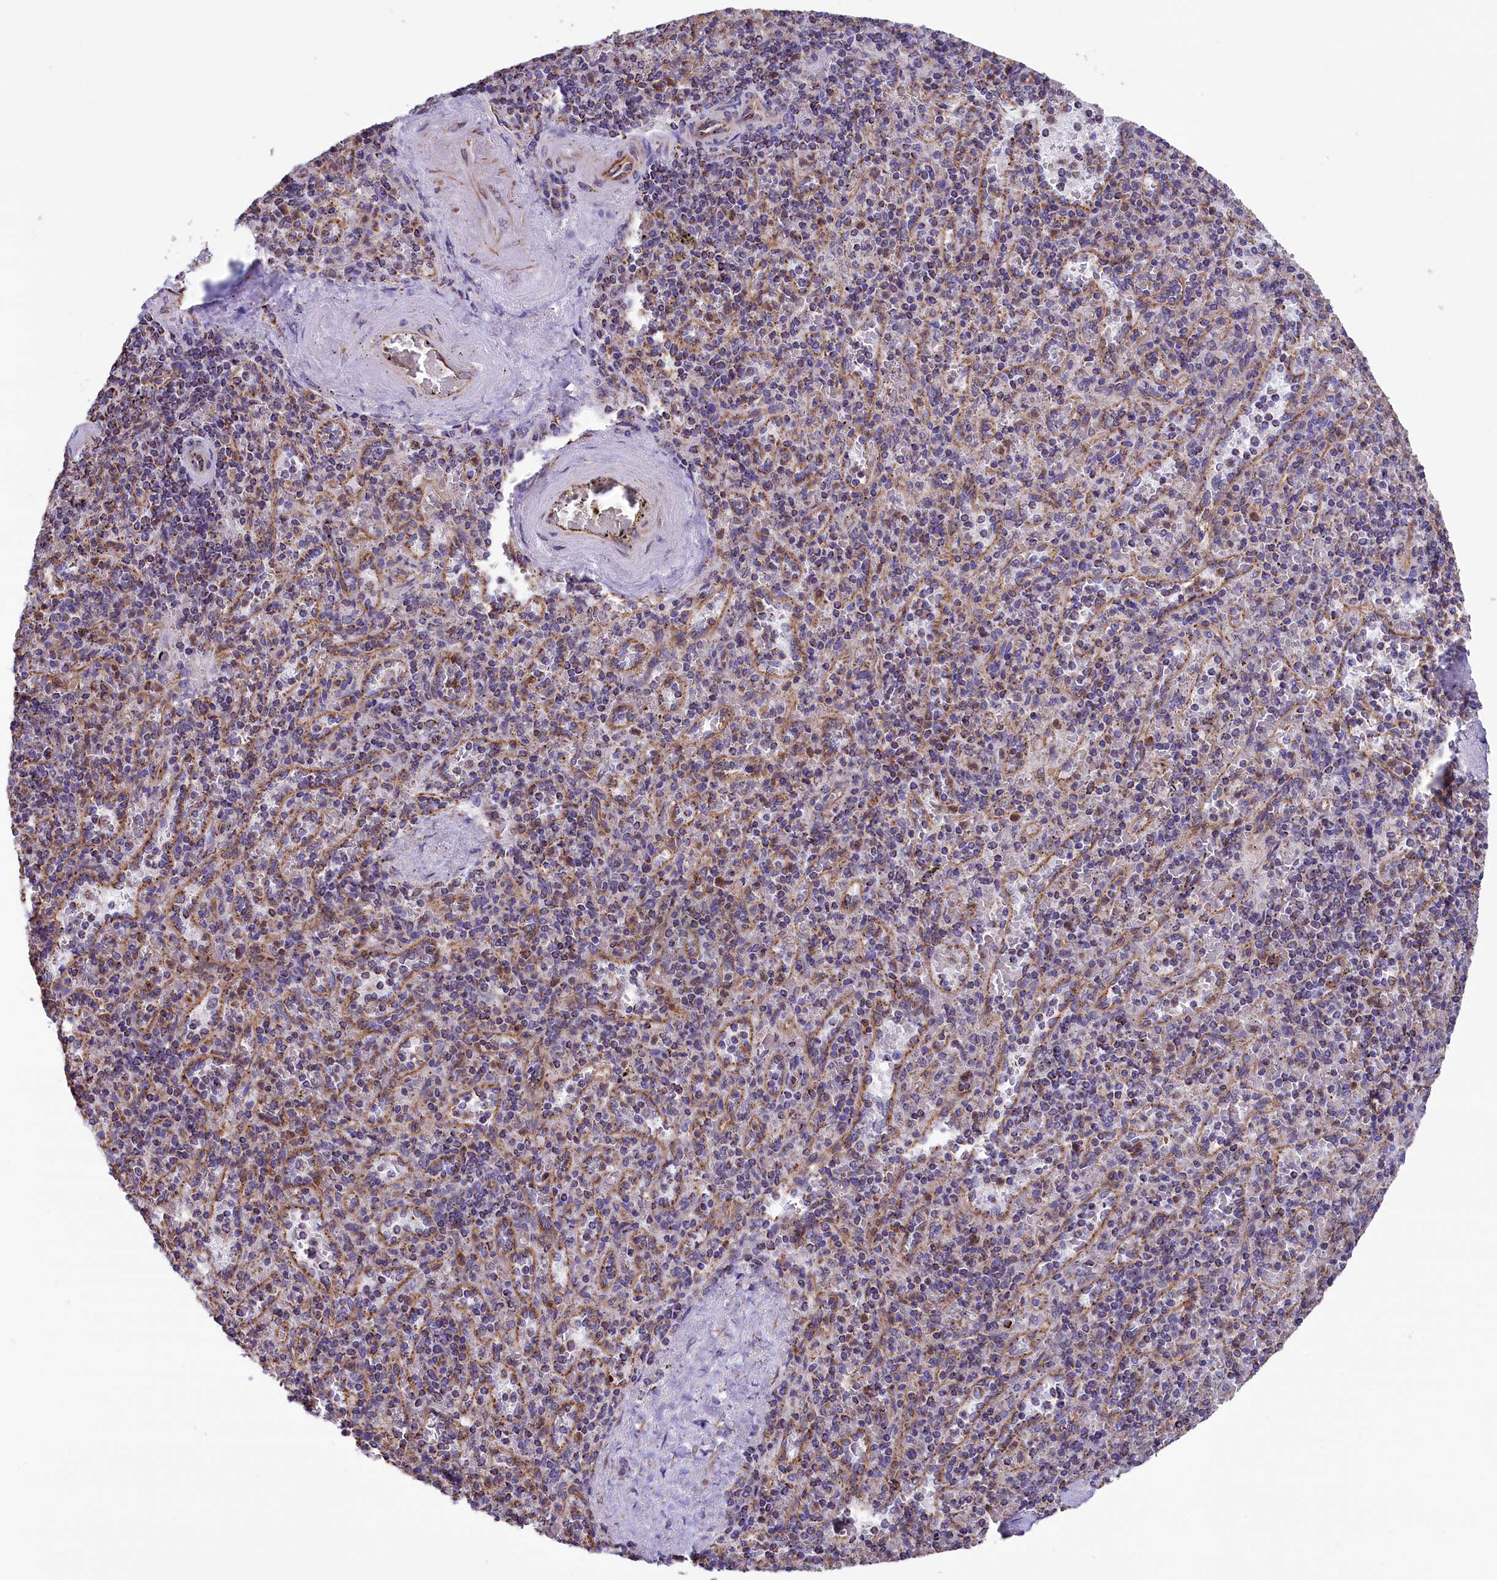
{"staining": {"intensity": "moderate", "quantity": "<25%", "location": "cytoplasmic/membranous"}, "tissue": "spleen", "cell_type": "Cells in red pulp", "image_type": "normal", "snomed": [{"axis": "morphology", "description": "Normal tissue, NOS"}, {"axis": "topography", "description": "Spleen"}], "caption": "Immunohistochemistry staining of normal spleen, which displays low levels of moderate cytoplasmic/membranous expression in approximately <25% of cells in red pulp indicating moderate cytoplasmic/membranous protein positivity. The staining was performed using DAB (brown) for protein detection and nuclei were counterstained in hematoxylin (blue).", "gene": "GATB", "patient": {"sex": "male", "age": 82}}